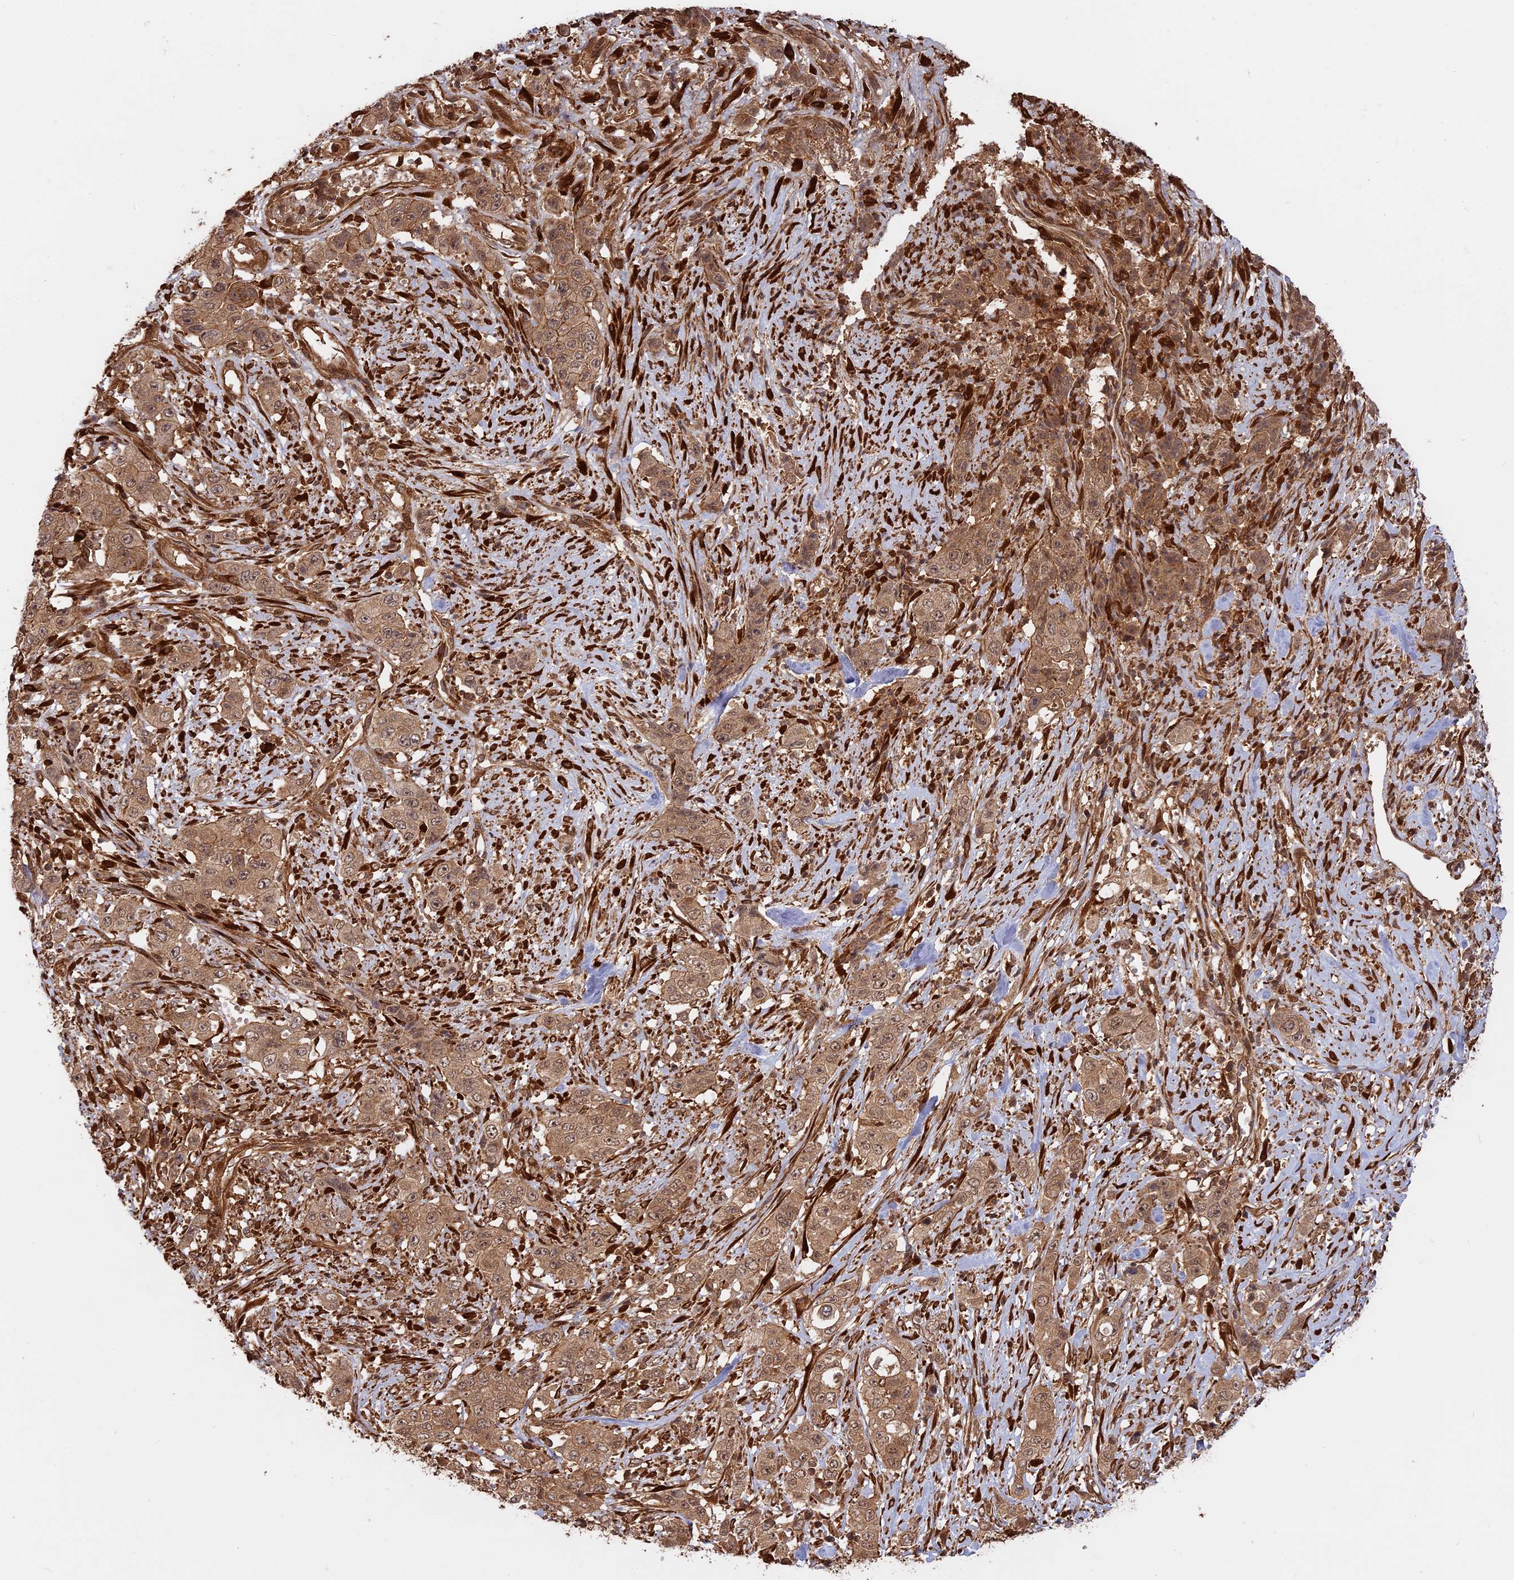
{"staining": {"intensity": "moderate", "quantity": ">75%", "location": "cytoplasmic/membranous,nuclear"}, "tissue": "stomach cancer", "cell_type": "Tumor cells", "image_type": "cancer", "snomed": [{"axis": "morphology", "description": "Adenocarcinoma, NOS"}, {"axis": "topography", "description": "Stomach, upper"}], "caption": "Adenocarcinoma (stomach) stained with a brown dye shows moderate cytoplasmic/membranous and nuclear positive staining in approximately >75% of tumor cells.", "gene": "CCDC174", "patient": {"sex": "male", "age": 62}}